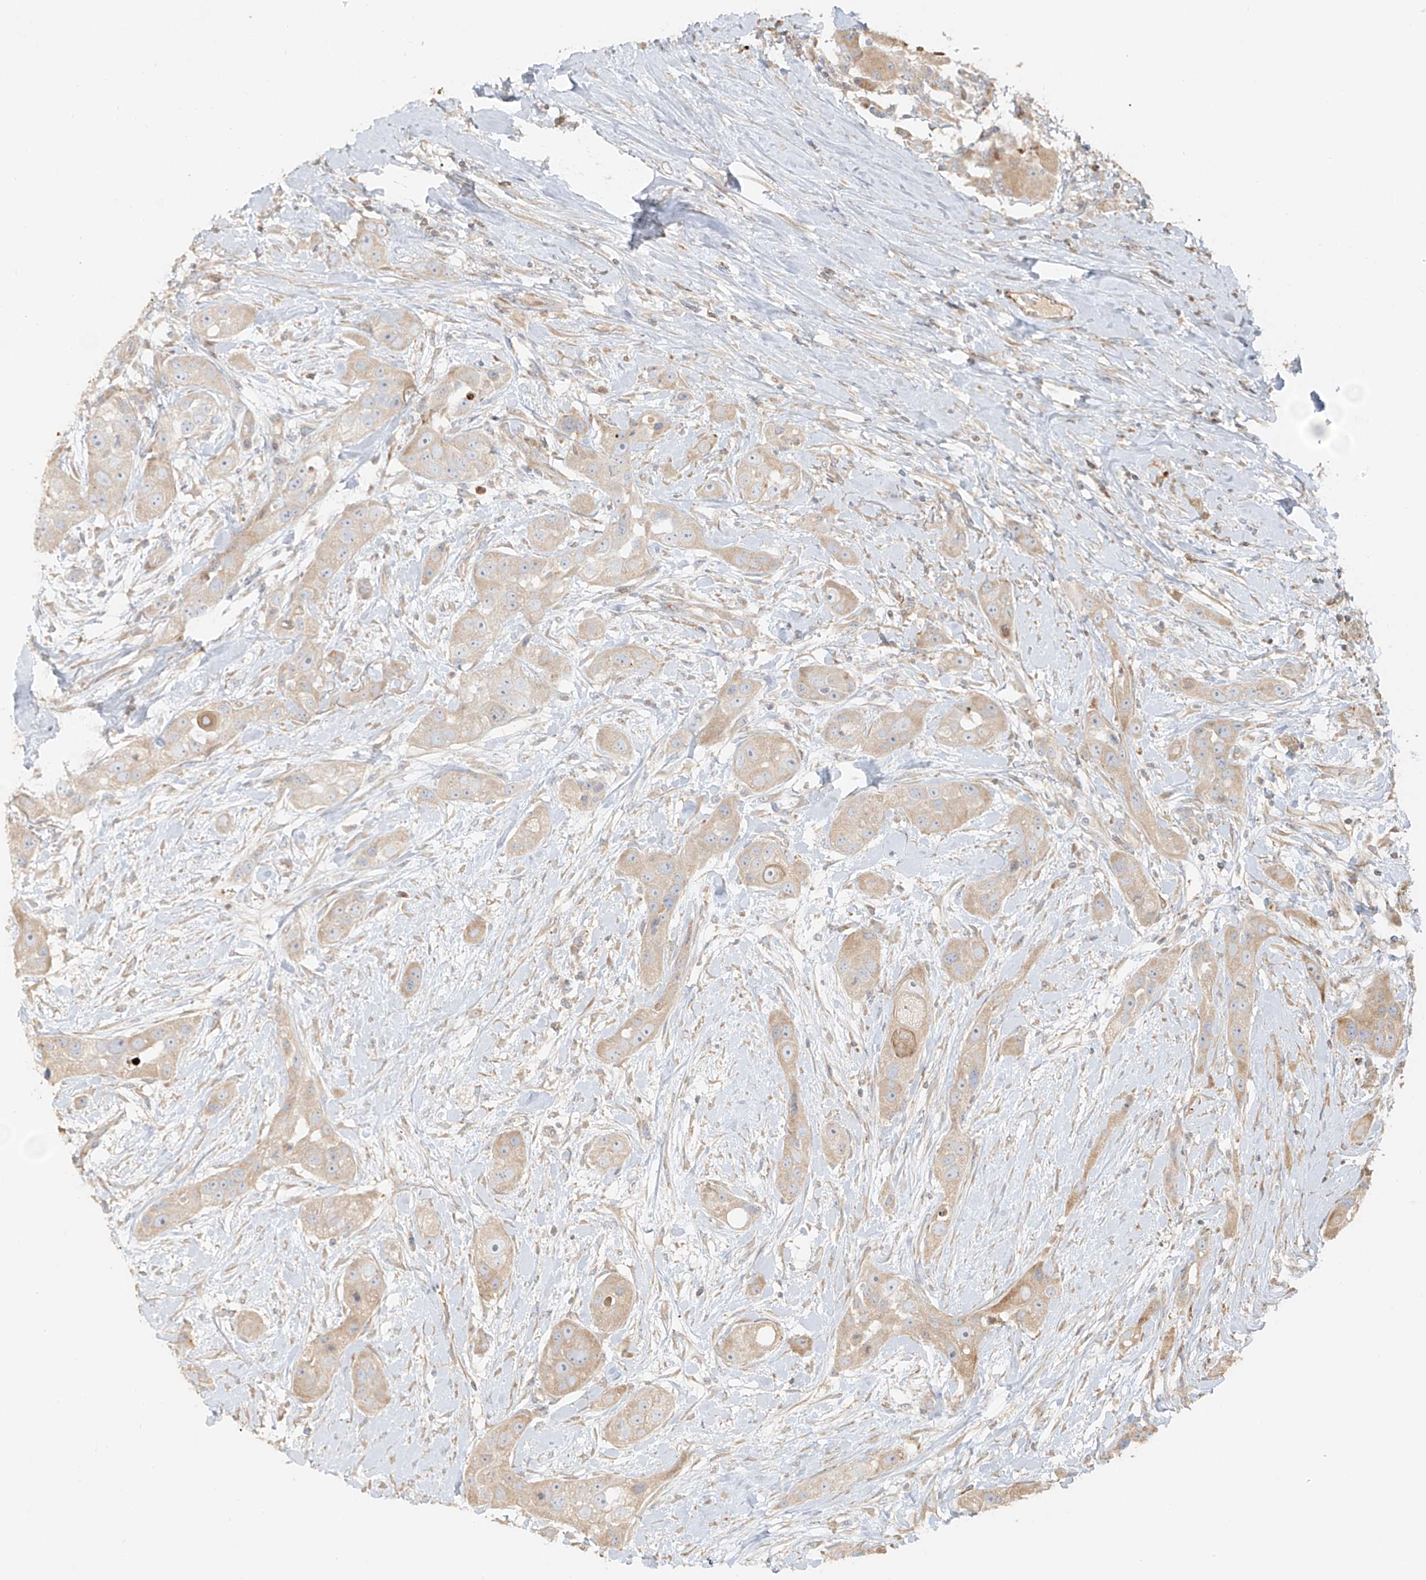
{"staining": {"intensity": "weak", "quantity": "25%-75%", "location": "cytoplasmic/membranous"}, "tissue": "head and neck cancer", "cell_type": "Tumor cells", "image_type": "cancer", "snomed": [{"axis": "morphology", "description": "Normal tissue, NOS"}, {"axis": "morphology", "description": "Squamous cell carcinoma, NOS"}, {"axis": "topography", "description": "Skeletal muscle"}, {"axis": "topography", "description": "Head-Neck"}], "caption": "Weak cytoplasmic/membranous staining is appreciated in about 25%-75% of tumor cells in head and neck cancer.", "gene": "MIPEP", "patient": {"sex": "male", "age": 51}}